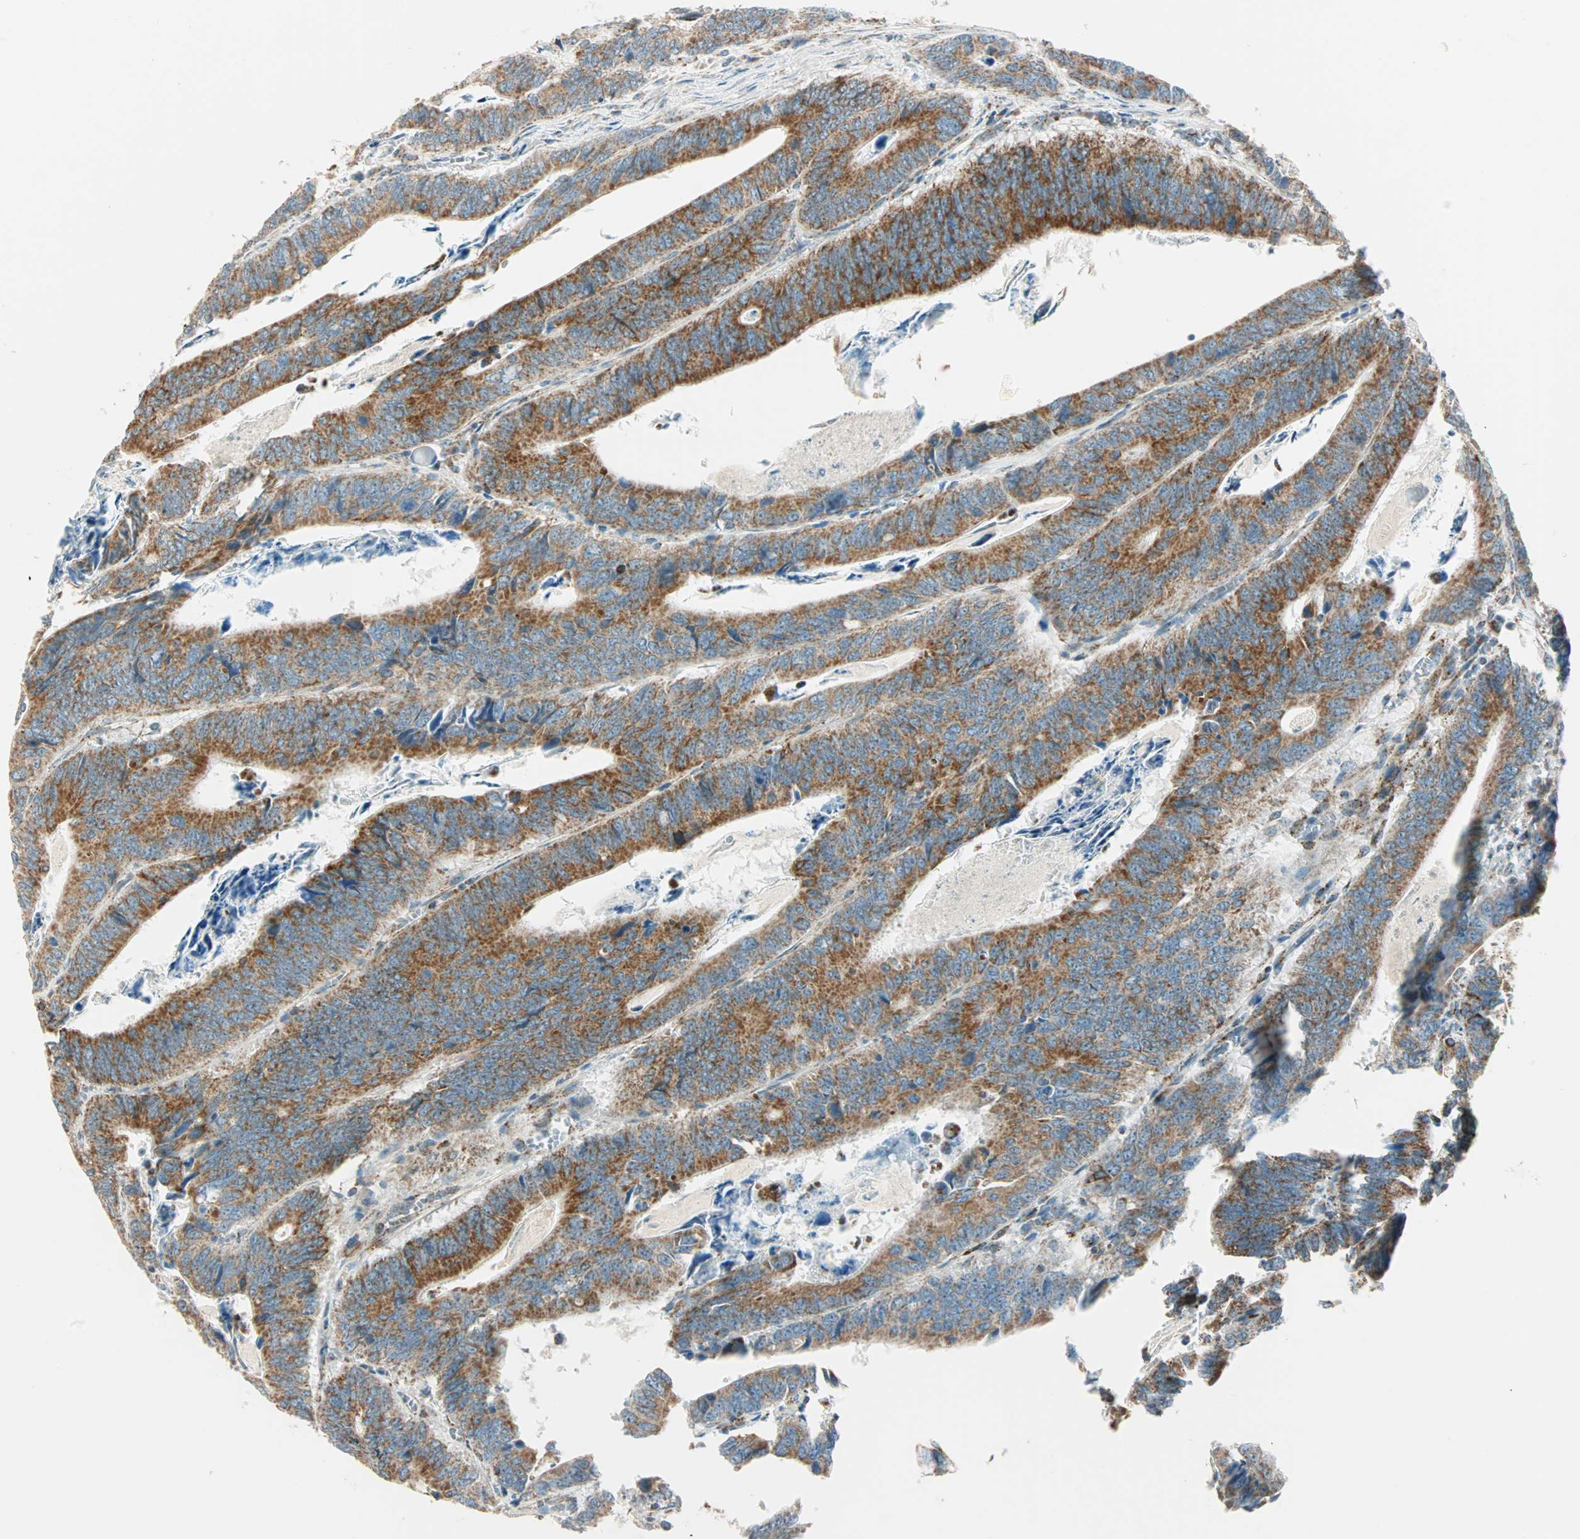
{"staining": {"intensity": "moderate", "quantity": ">75%", "location": "cytoplasmic/membranous"}, "tissue": "colorectal cancer", "cell_type": "Tumor cells", "image_type": "cancer", "snomed": [{"axis": "morphology", "description": "Adenocarcinoma, NOS"}, {"axis": "topography", "description": "Colon"}], "caption": "Immunohistochemistry (IHC) (DAB (3,3'-diaminobenzidine)) staining of colorectal cancer (adenocarcinoma) demonstrates moderate cytoplasmic/membranous protein expression in approximately >75% of tumor cells. Using DAB (brown) and hematoxylin (blue) stains, captured at high magnification using brightfield microscopy.", "gene": "SPRY4", "patient": {"sex": "male", "age": 72}}